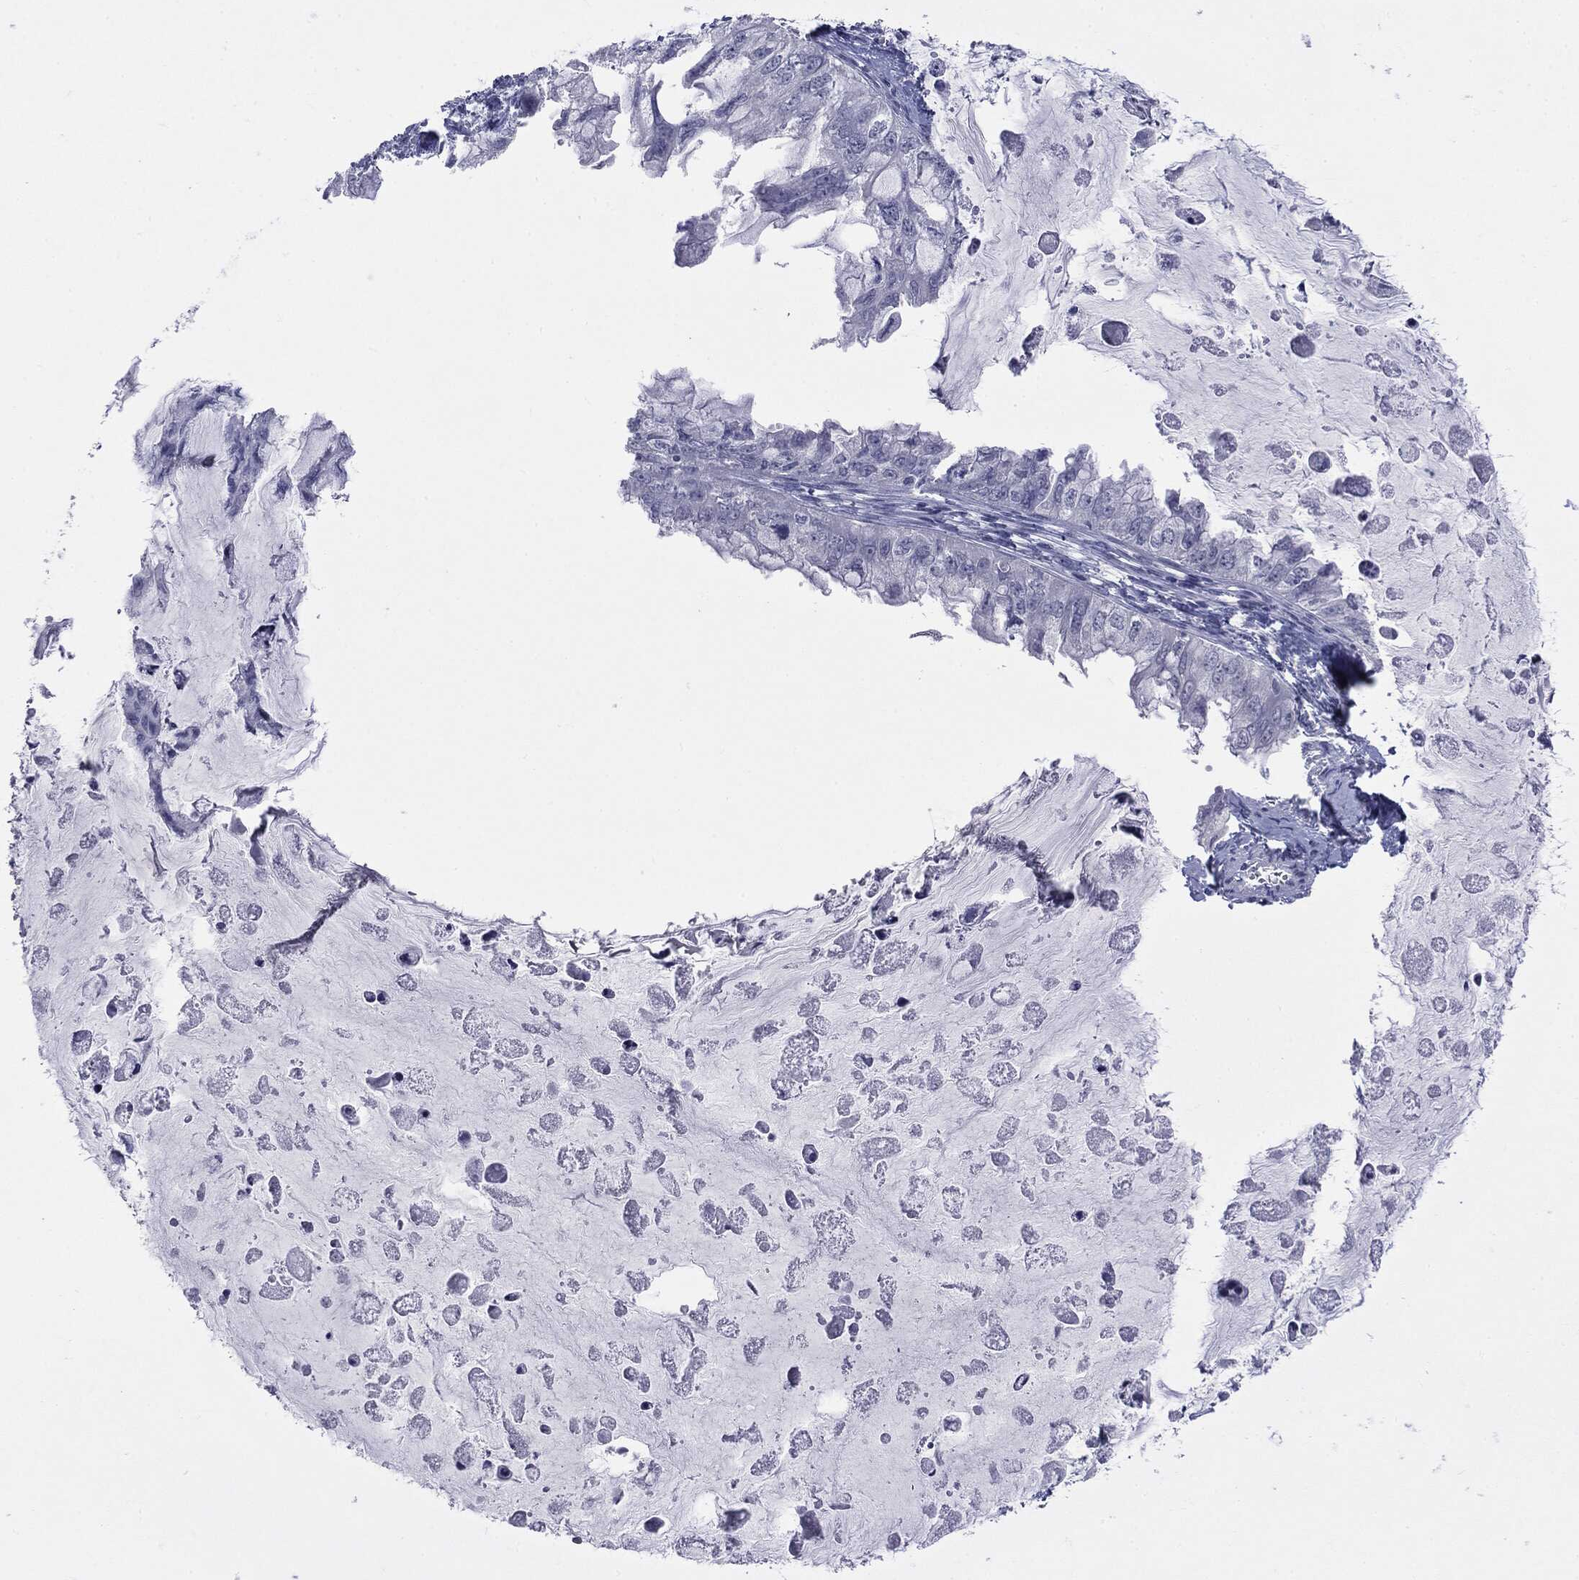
{"staining": {"intensity": "negative", "quantity": "none", "location": "none"}, "tissue": "ovarian cancer", "cell_type": "Tumor cells", "image_type": "cancer", "snomed": [{"axis": "morphology", "description": "Cystadenocarcinoma, mucinous, NOS"}, {"axis": "topography", "description": "Ovary"}], "caption": "This is an IHC micrograph of human ovarian mucinous cystadenocarcinoma. There is no positivity in tumor cells.", "gene": "TSHB", "patient": {"sex": "female", "age": 72}}